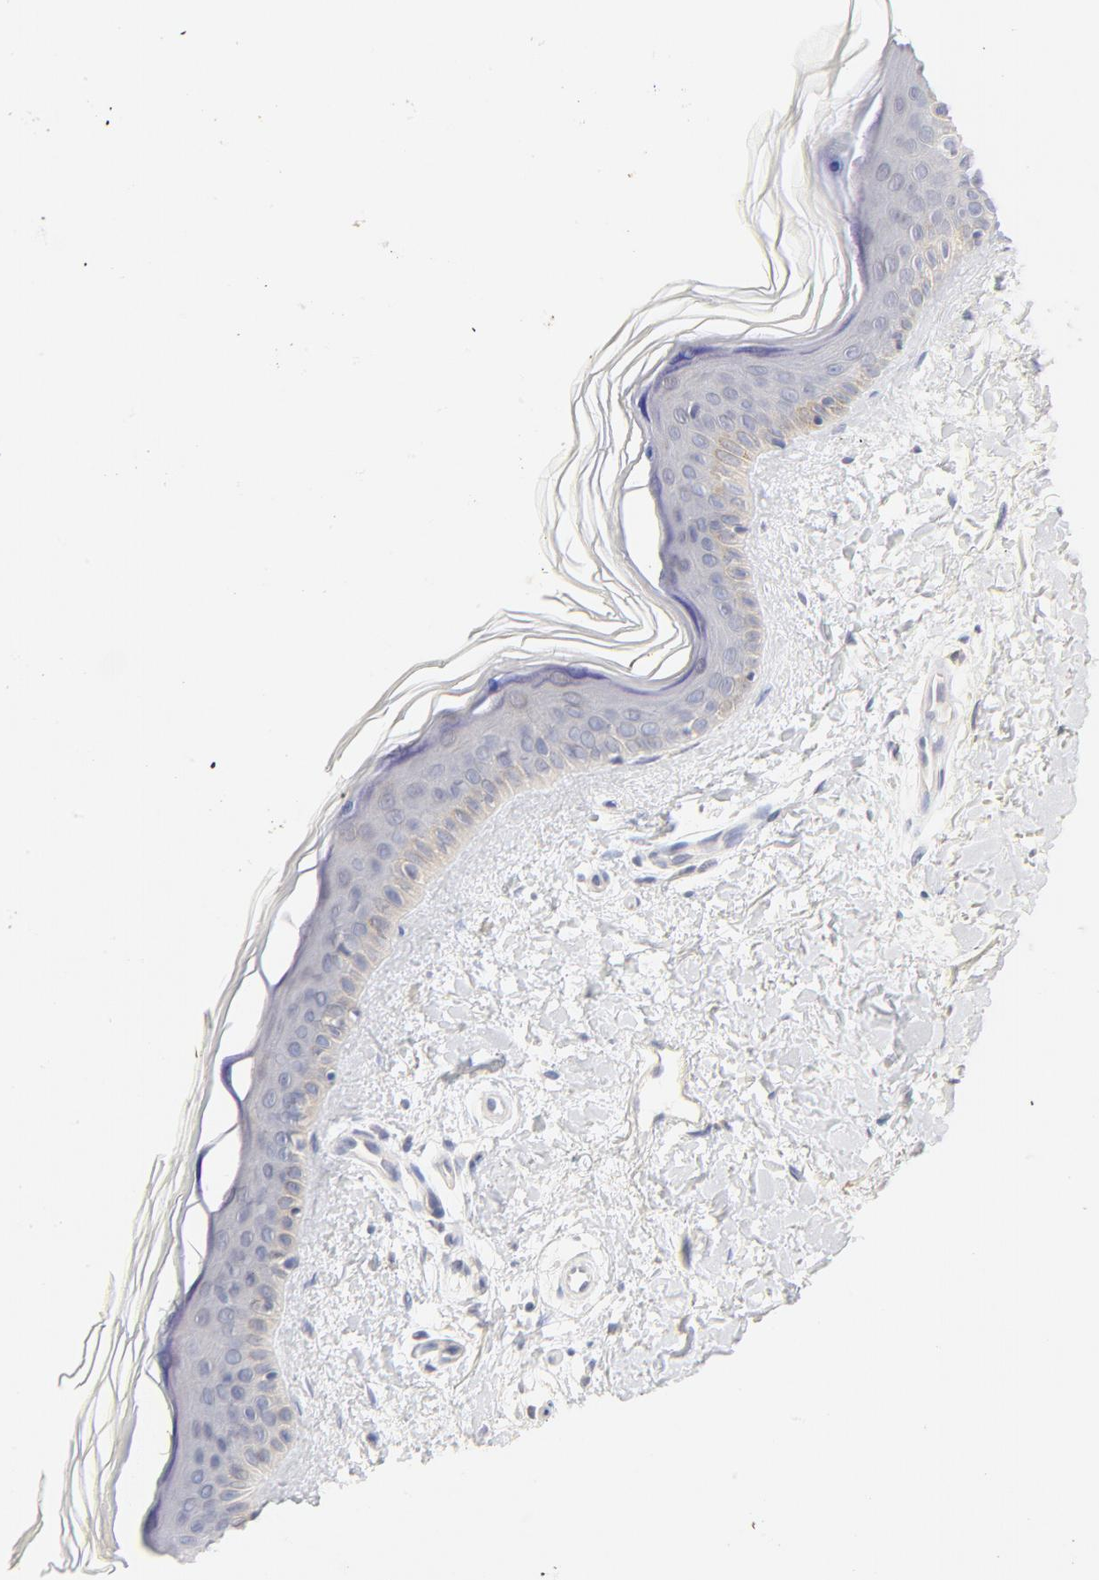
{"staining": {"intensity": "negative", "quantity": "none", "location": "none"}, "tissue": "skin", "cell_type": "Fibroblasts", "image_type": "normal", "snomed": [{"axis": "morphology", "description": "Normal tissue, NOS"}, {"axis": "topography", "description": "Skin"}], "caption": "IHC micrograph of normal skin: human skin stained with DAB (3,3'-diaminobenzidine) shows no significant protein expression in fibroblasts.", "gene": "MTERF2", "patient": {"sex": "female", "age": 19}}